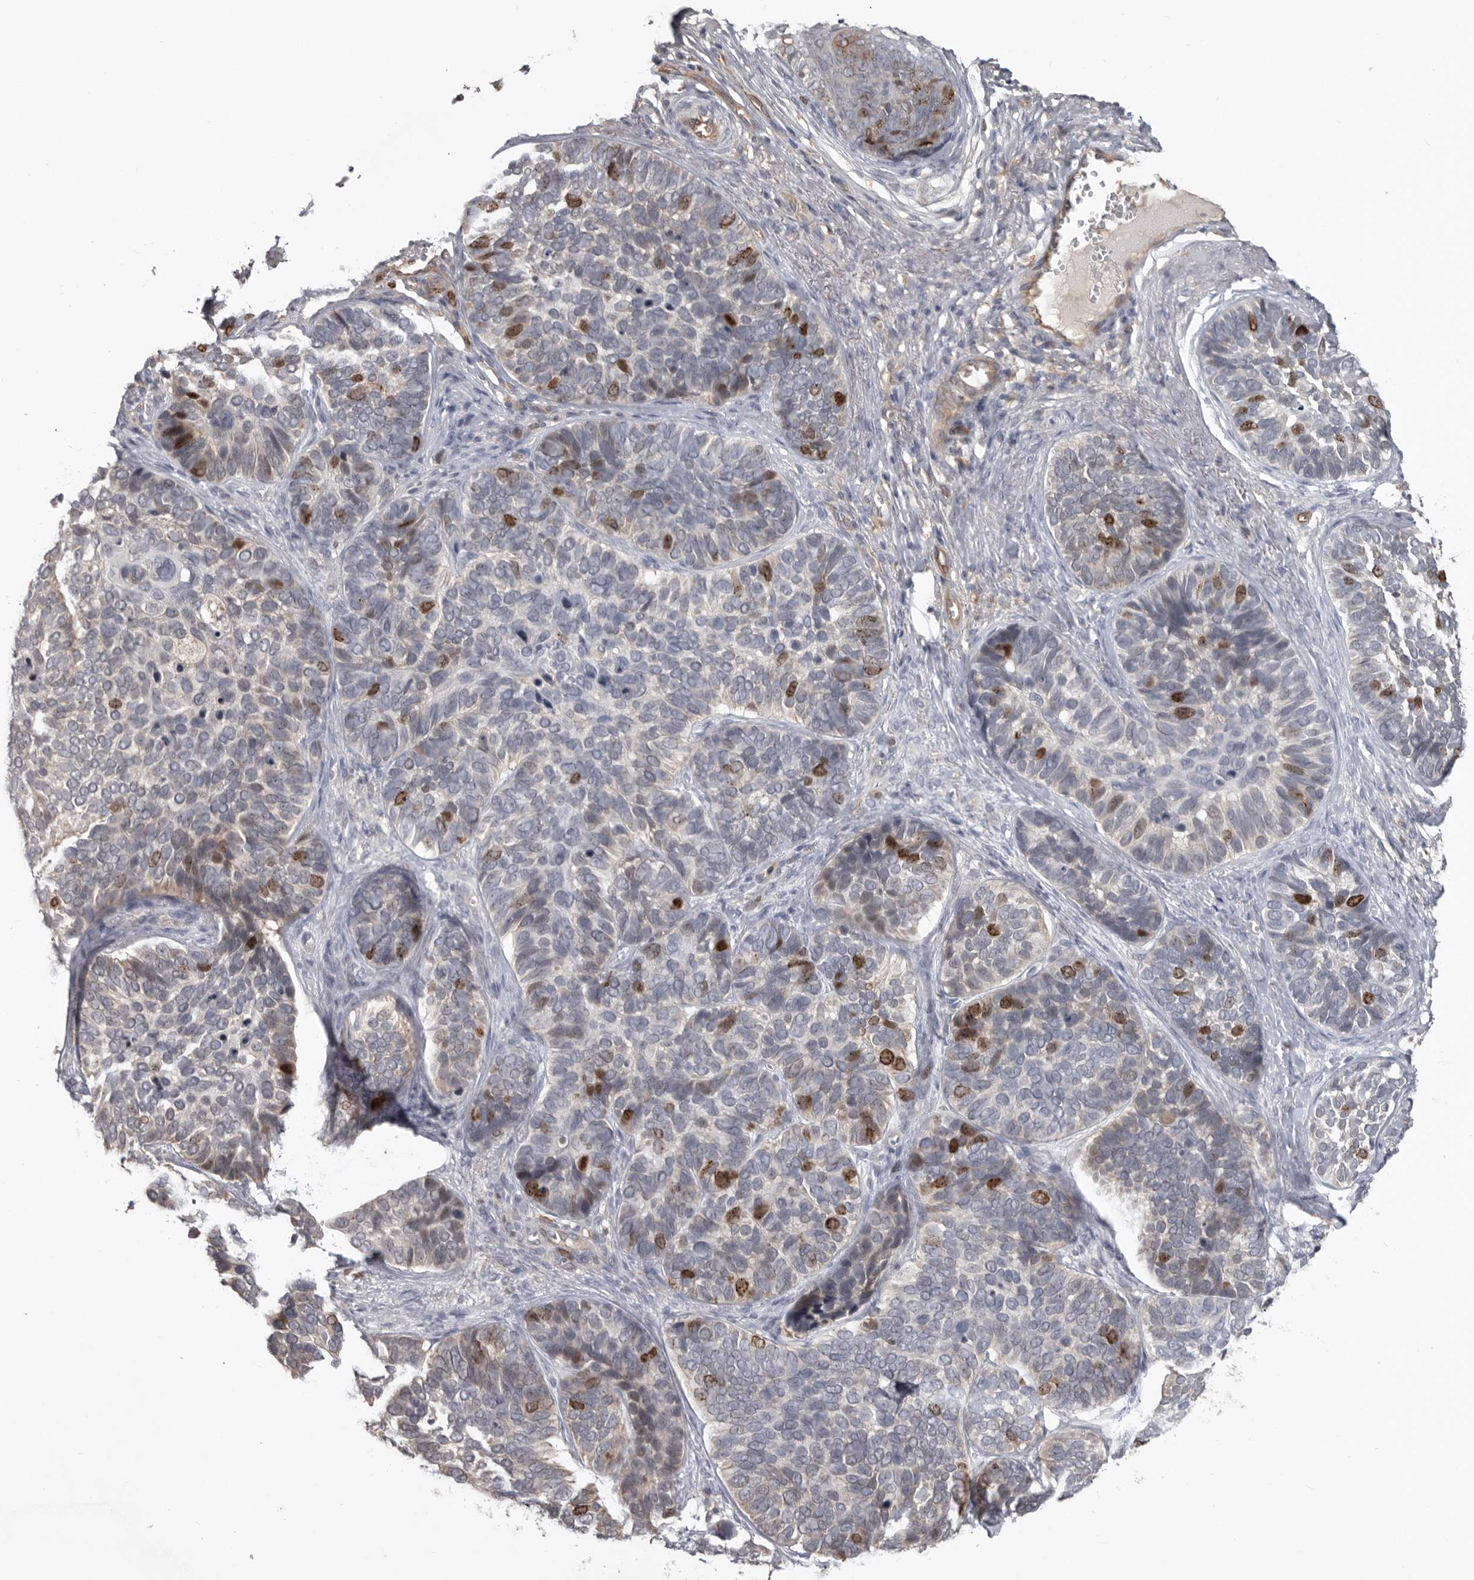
{"staining": {"intensity": "strong", "quantity": "<25%", "location": "nuclear"}, "tissue": "skin cancer", "cell_type": "Tumor cells", "image_type": "cancer", "snomed": [{"axis": "morphology", "description": "Basal cell carcinoma"}, {"axis": "topography", "description": "Skin"}], "caption": "A micrograph showing strong nuclear positivity in about <25% of tumor cells in skin basal cell carcinoma, as visualized by brown immunohistochemical staining.", "gene": "CDCA8", "patient": {"sex": "male", "age": 62}}